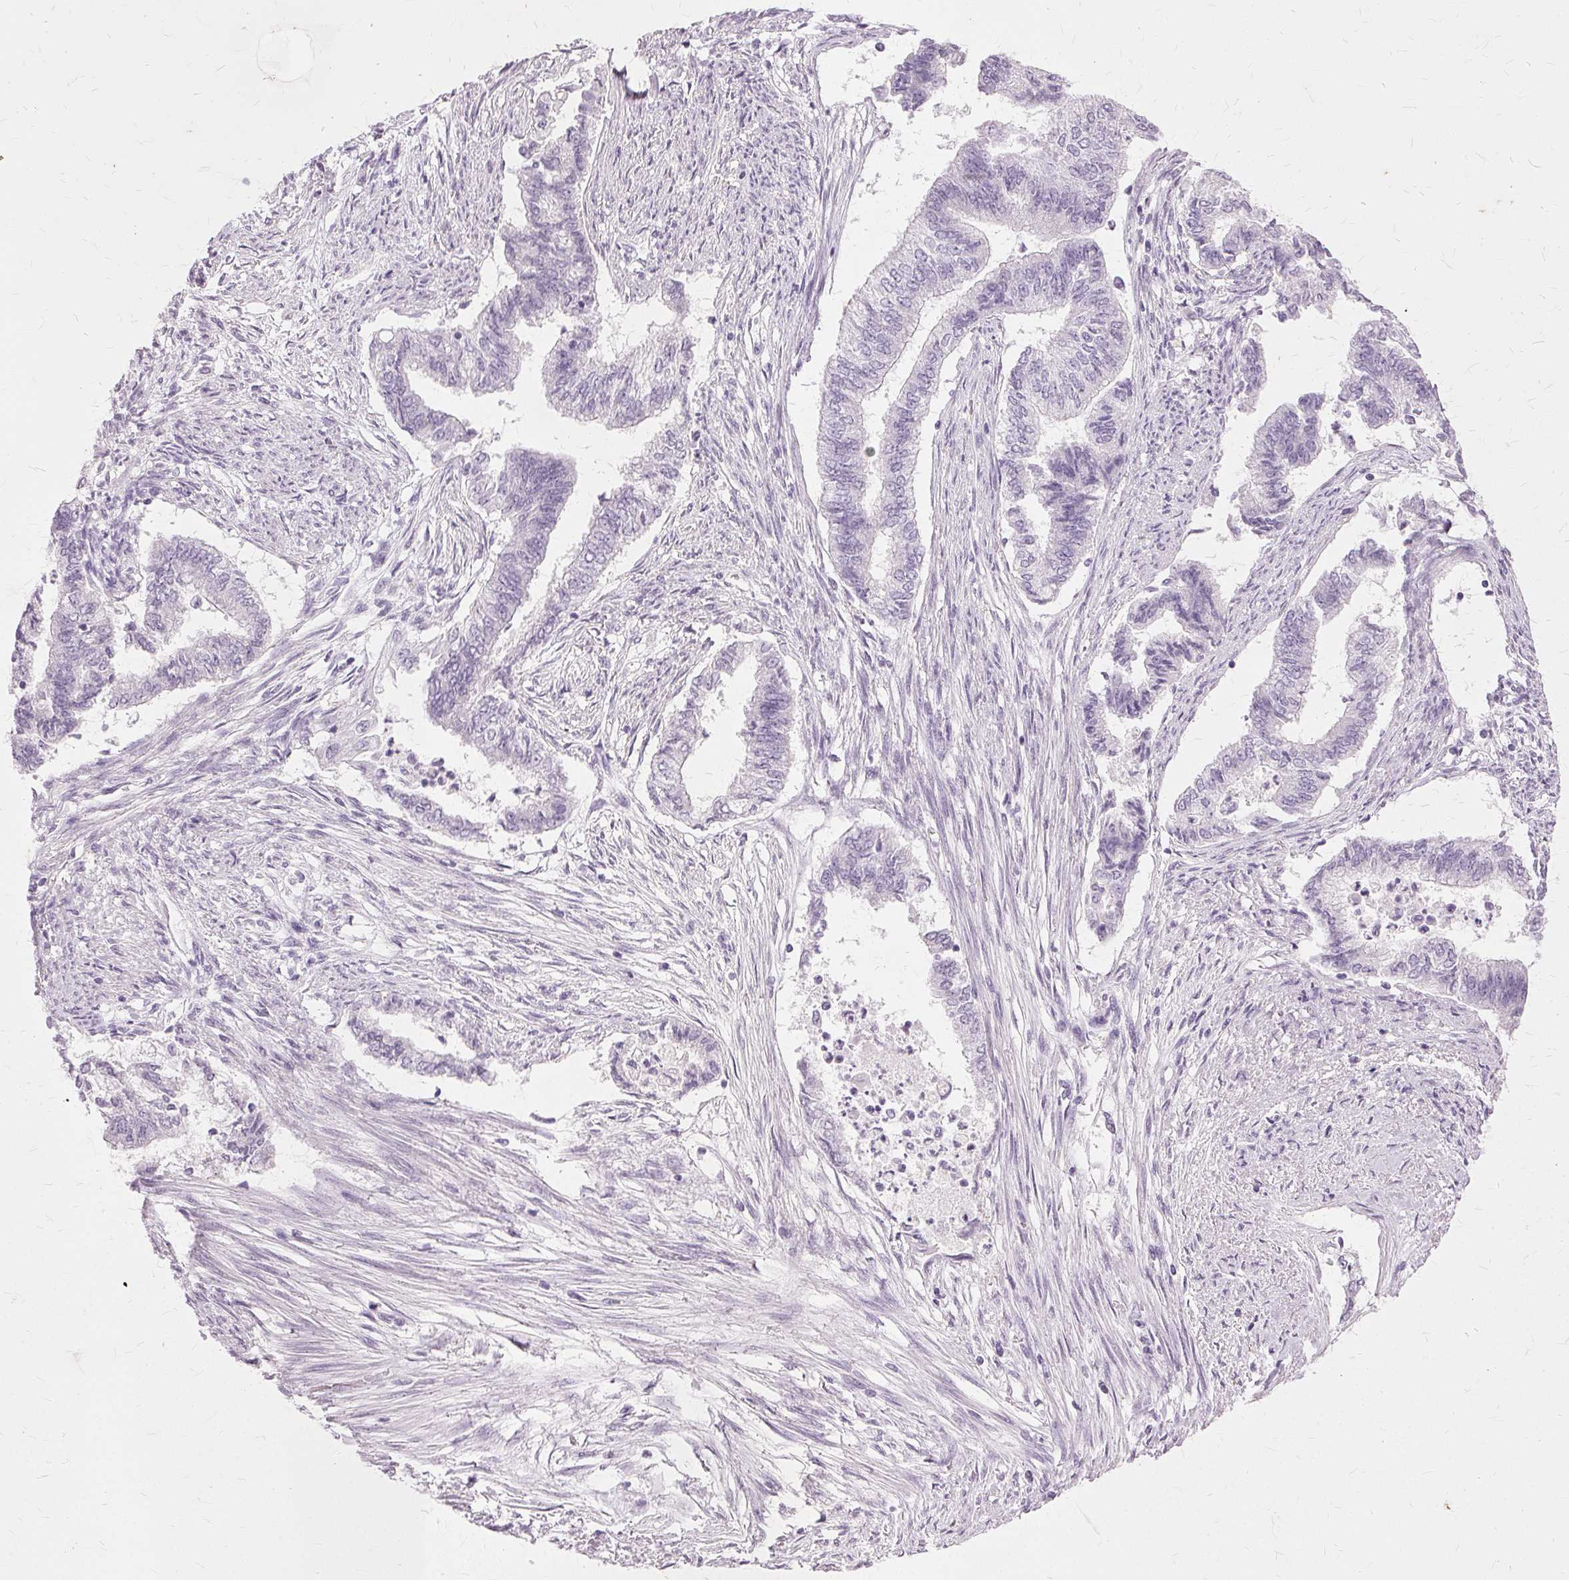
{"staining": {"intensity": "negative", "quantity": "none", "location": "none"}, "tissue": "endometrial cancer", "cell_type": "Tumor cells", "image_type": "cancer", "snomed": [{"axis": "morphology", "description": "Adenocarcinoma, NOS"}, {"axis": "topography", "description": "Endometrium"}], "caption": "Immunohistochemical staining of adenocarcinoma (endometrial) exhibits no significant expression in tumor cells. Brightfield microscopy of immunohistochemistry stained with DAB (3,3'-diaminobenzidine) (brown) and hematoxylin (blue), captured at high magnification.", "gene": "SLC45A3", "patient": {"sex": "female", "age": 65}}